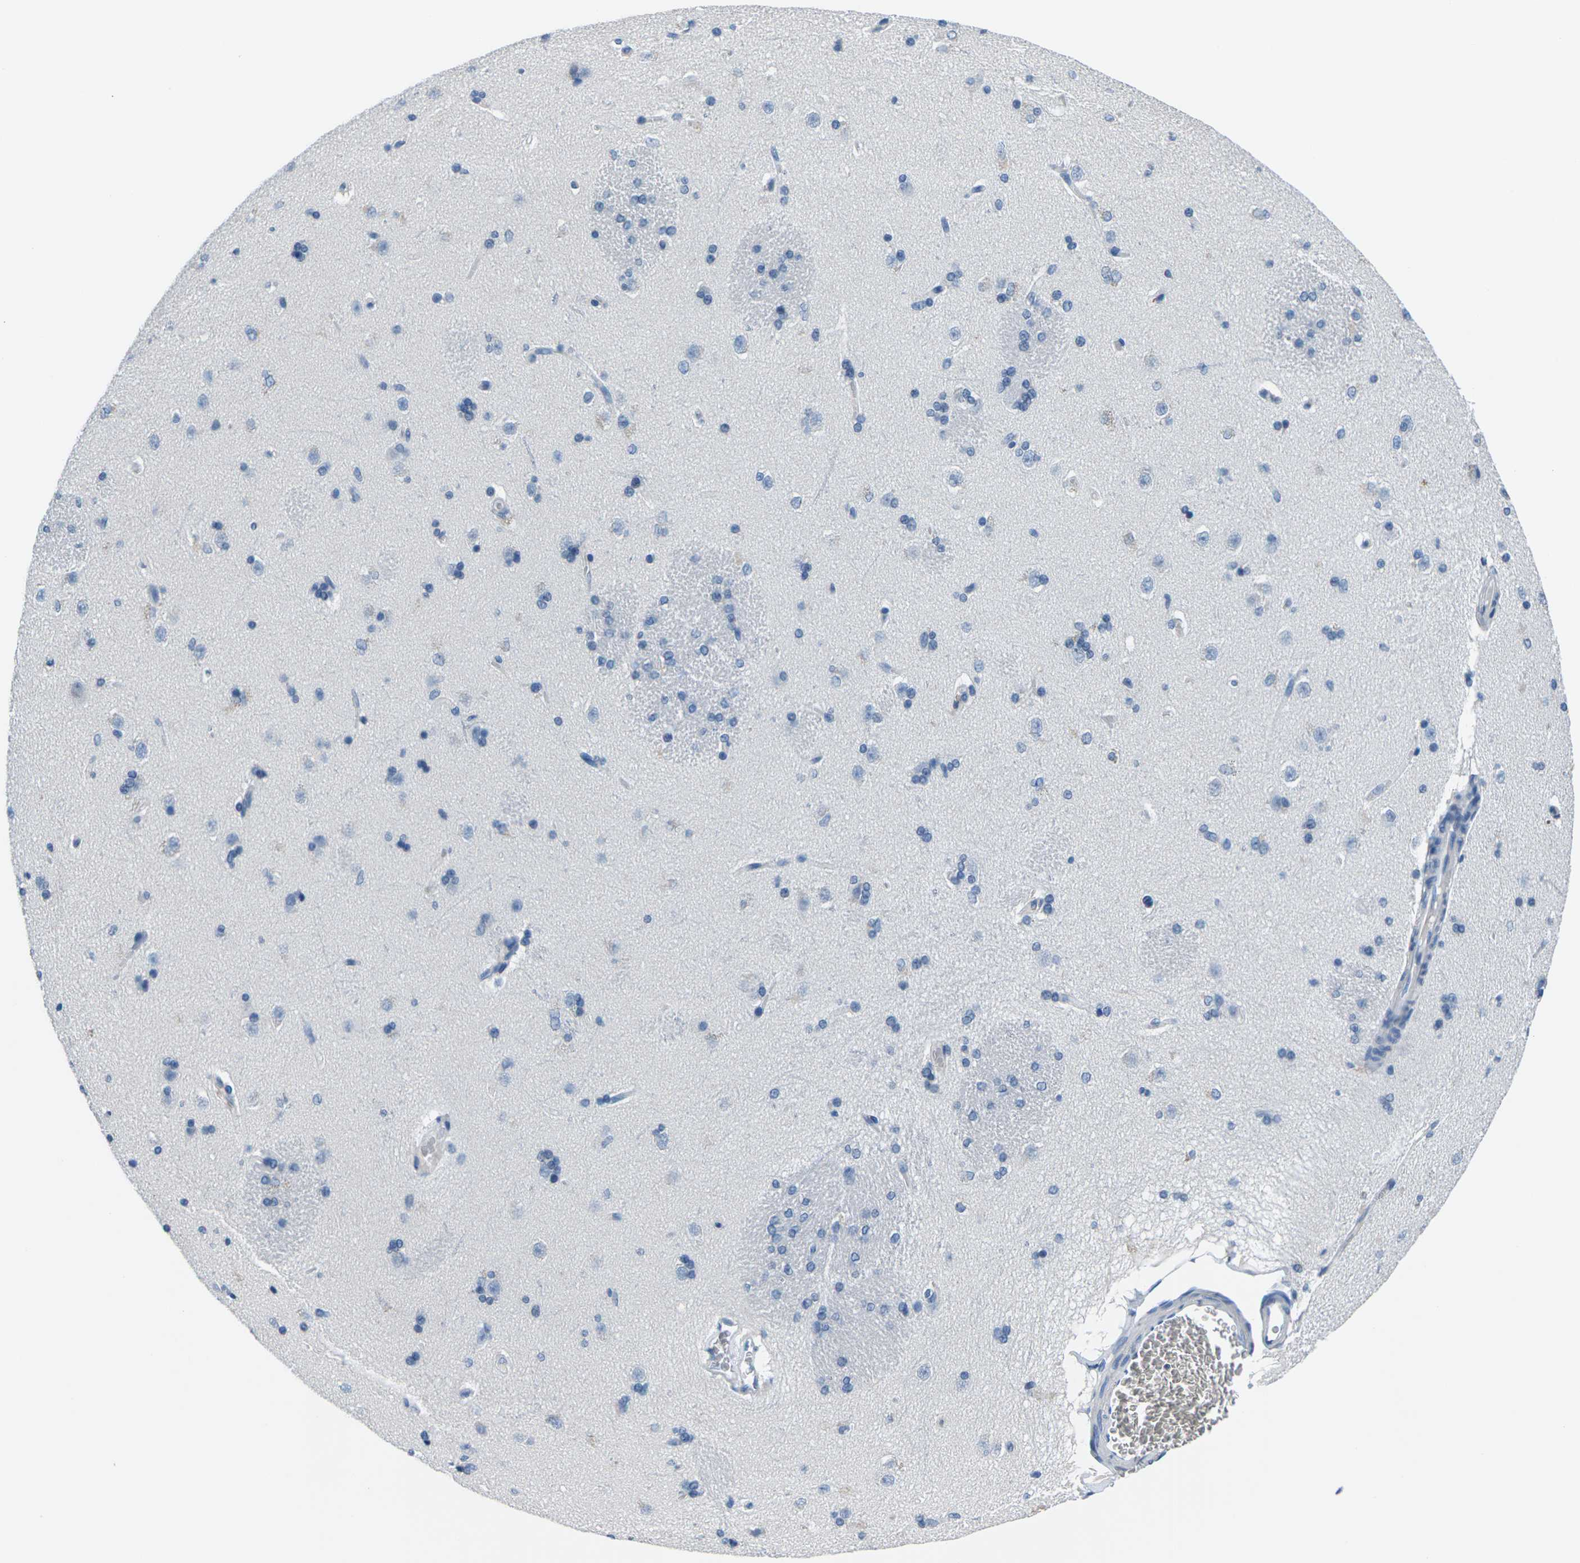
{"staining": {"intensity": "negative", "quantity": "none", "location": "none"}, "tissue": "caudate", "cell_type": "Glial cells", "image_type": "normal", "snomed": [{"axis": "morphology", "description": "Normal tissue, NOS"}, {"axis": "topography", "description": "Lateral ventricle wall"}], "caption": "An immunohistochemistry histopathology image of benign caudate is shown. There is no staining in glial cells of caudate. The staining was performed using DAB to visualize the protein expression in brown, while the nuclei were stained in blue with hematoxylin (Magnification: 20x).", "gene": "UMOD", "patient": {"sex": "female", "age": 19}}